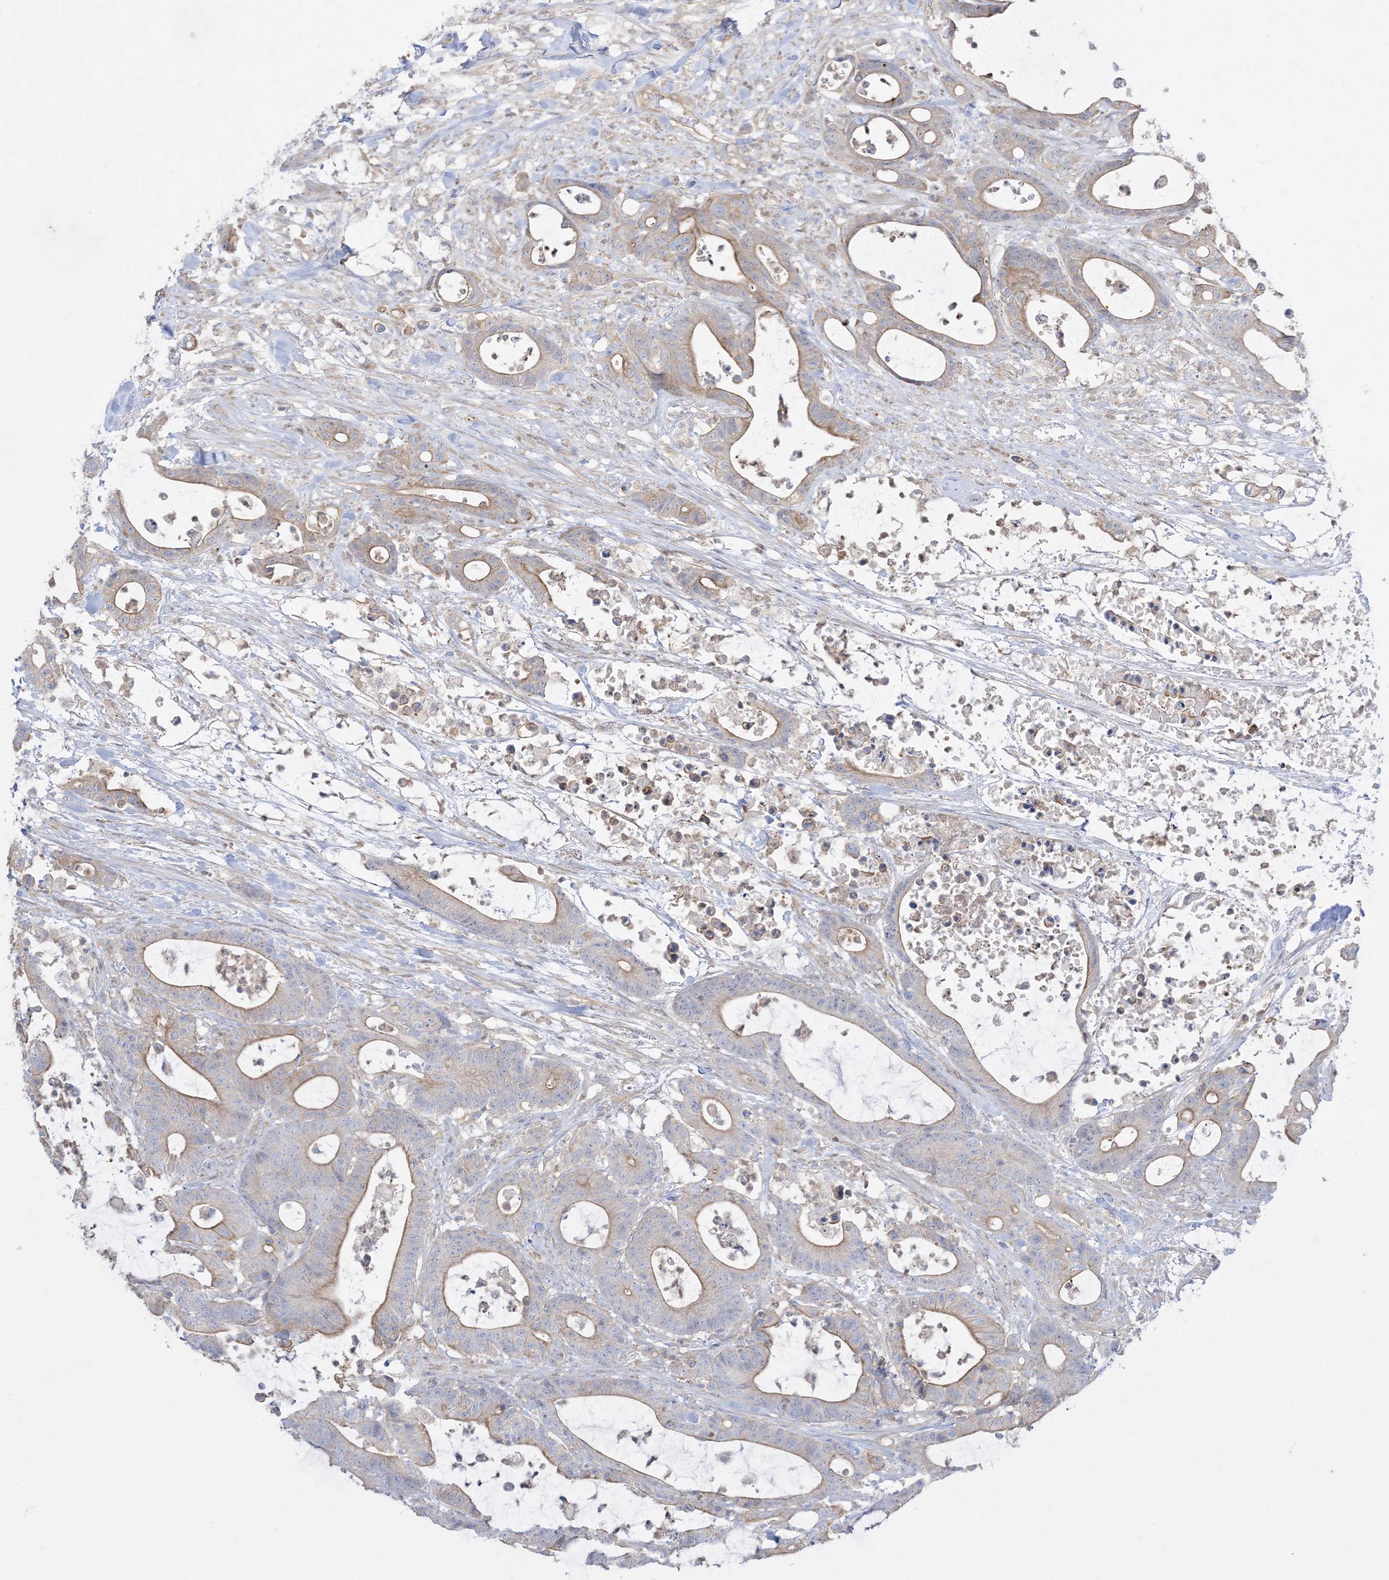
{"staining": {"intensity": "moderate", "quantity": ">75%", "location": "cytoplasmic/membranous"}, "tissue": "colorectal cancer", "cell_type": "Tumor cells", "image_type": "cancer", "snomed": [{"axis": "morphology", "description": "Adenocarcinoma, NOS"}, {"axis": "topography", "description": "Colon"}], "caption": "The image exhibits immunohistochemical staining of colorectal adenocarcinoma. There is moderate cytoplasmic/membranous expression is identified in about >75% of tumor cells.", "gene": "ARHGEF9", "patient": {"sex": "female", "age": 84}}